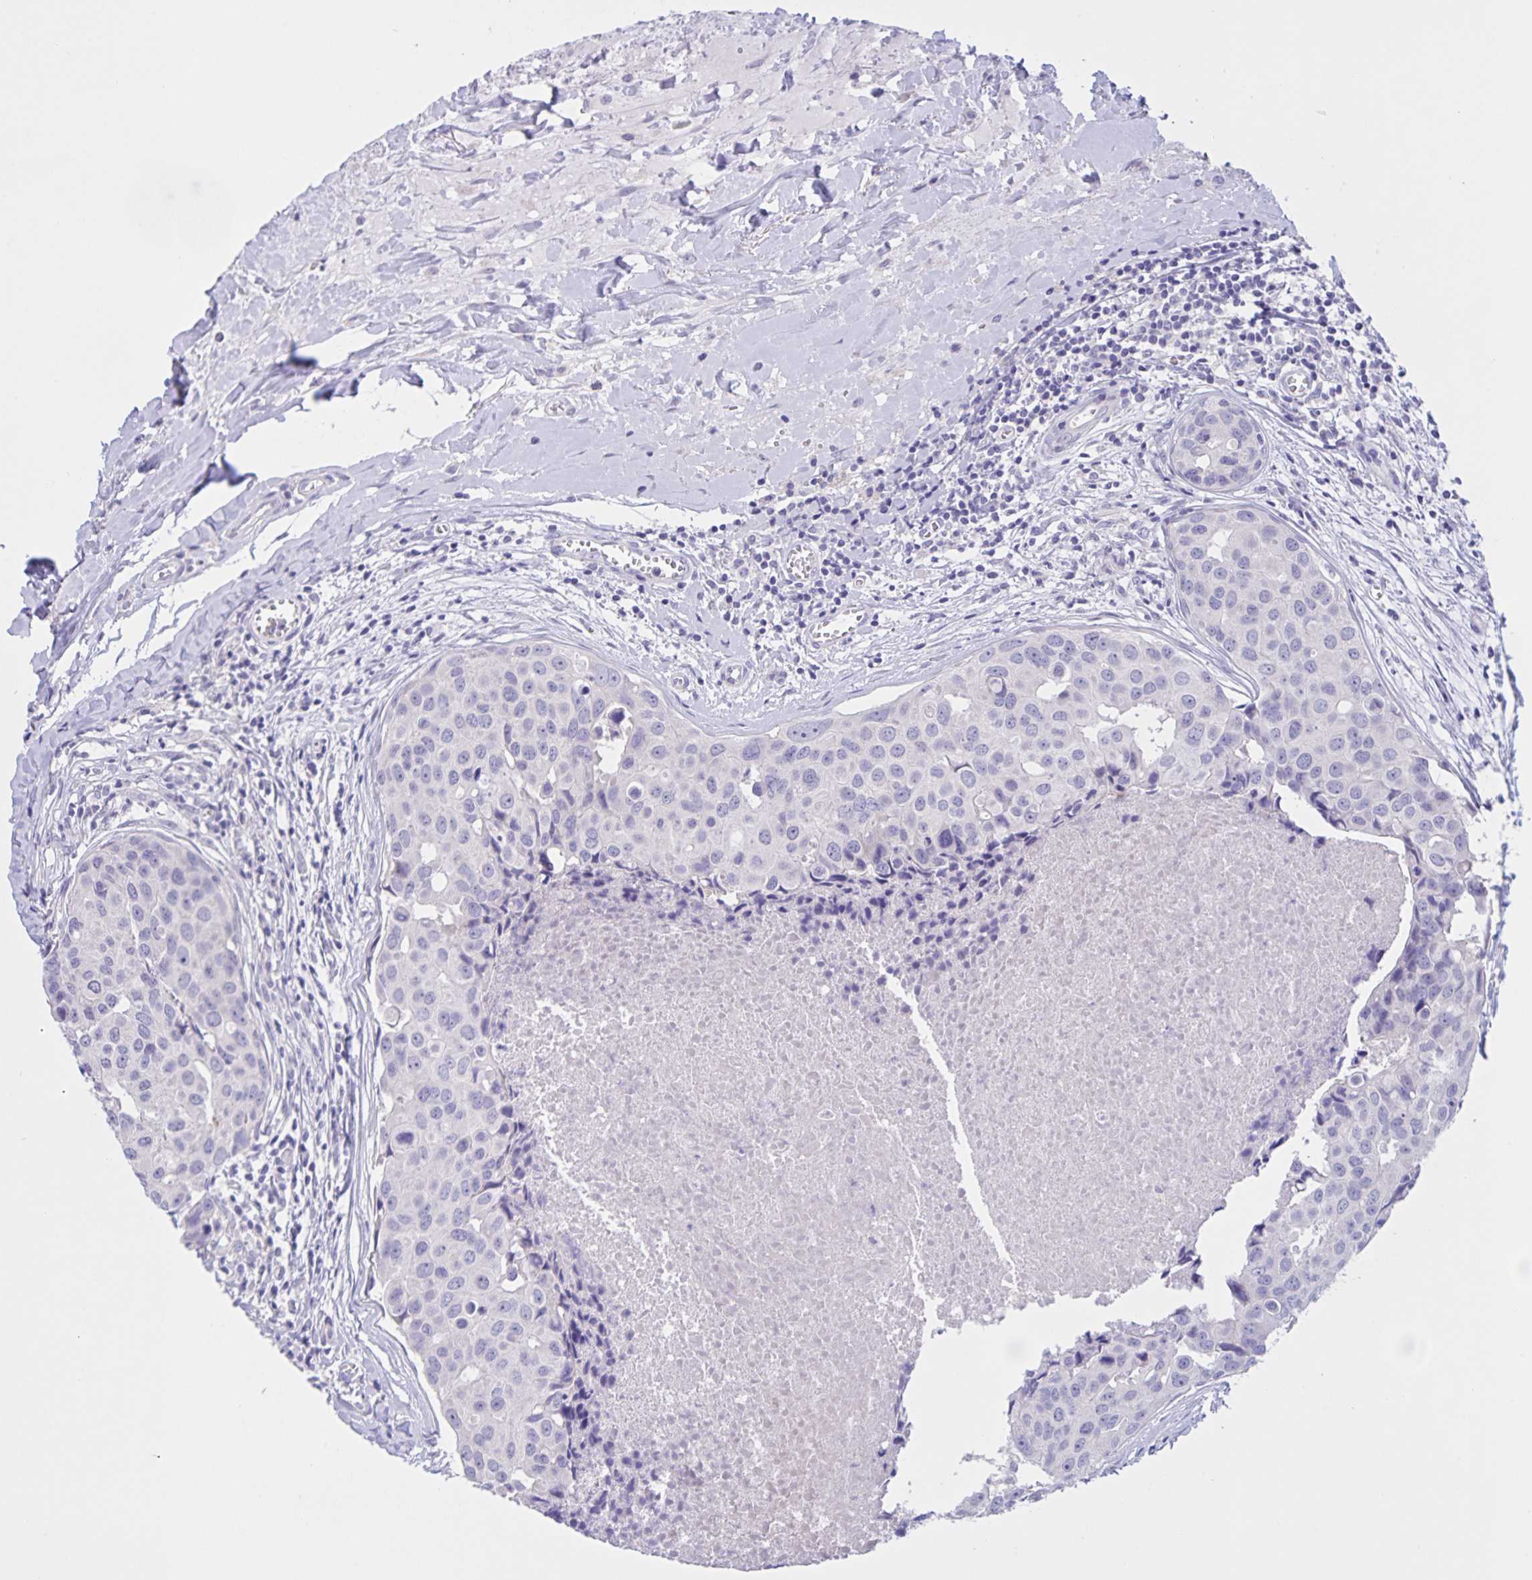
{"staining": {"intensity": "negative", "quantity": "none", "location": "none"}, "tissue": "breast cancer", "cell_type": "Tumor cells", "image_type": "cancer", "snomed": [{"axis": "morphology", "description": "Duct carcinoma"}, {"axis": "topography", "description": "Breast"}], "caption": "This is an immunohistochemistry (IHC) histopathology image of human breast cancer. There is no staining in tumor cells.", "gene": "DMGDH", "patient": {"sex": "female", "age": 24}}